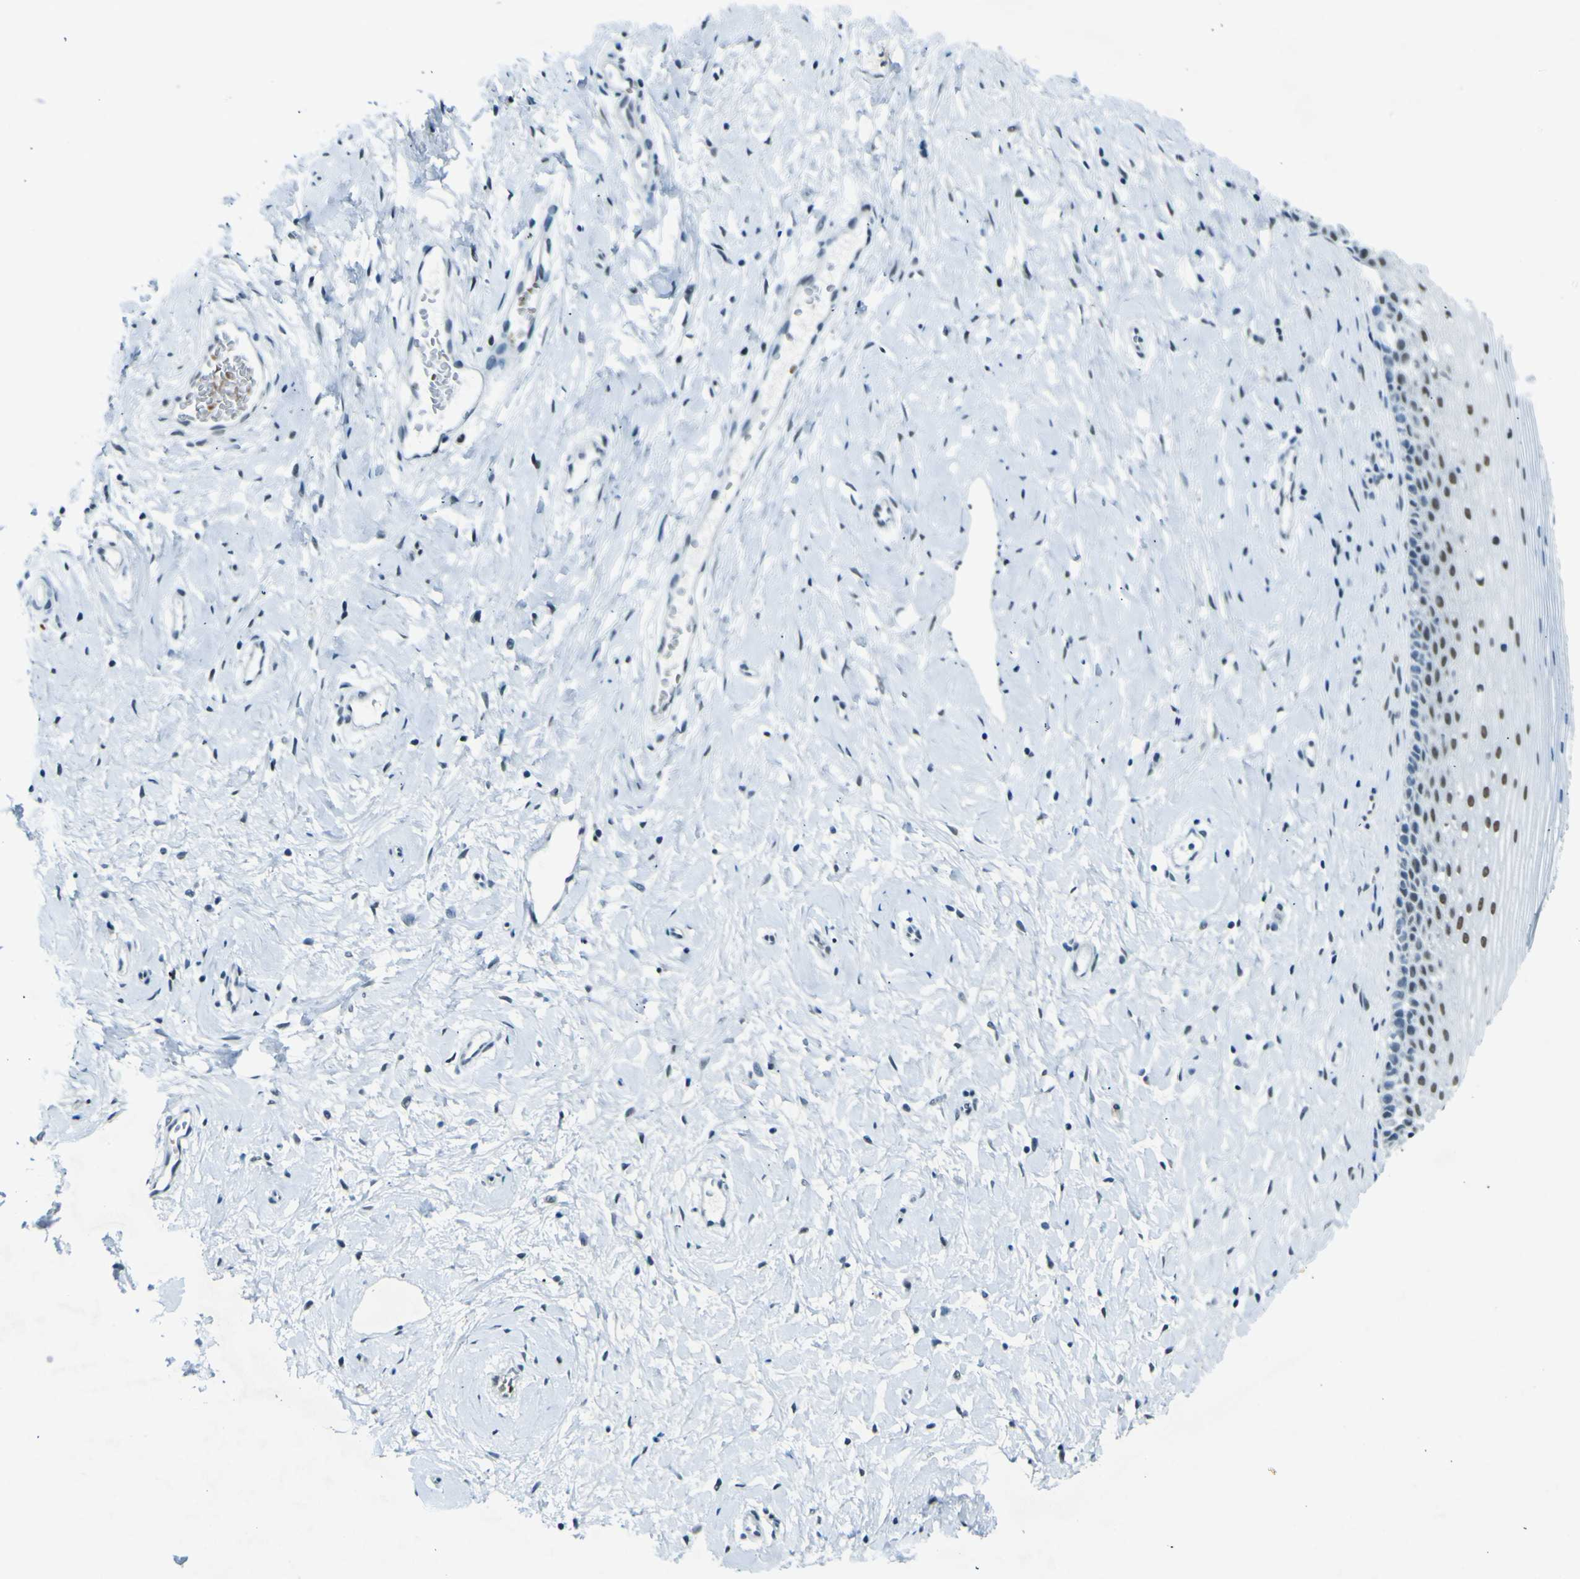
{"staining": {"intensity": "weak", "quantity": "25%-75%", "location": "nuclear"}, "tissue": "cervix", "cell_type": "Glandular cells", "image_type": "normal", "snomed": [{"axis": "morphology", "description": "Normal tissue, NOS"}, {"axis": "topography", "description": "Cervix"}], "caption": "Protein expression analysis of benign human cervix reveals weak nuclear positivity in about 25%-75% of glandular cells. (DAB IHC with brightfield microscopy, high magnification).", "gene": "CEBPG", "patient": {"sex": "female", "age": 39}}